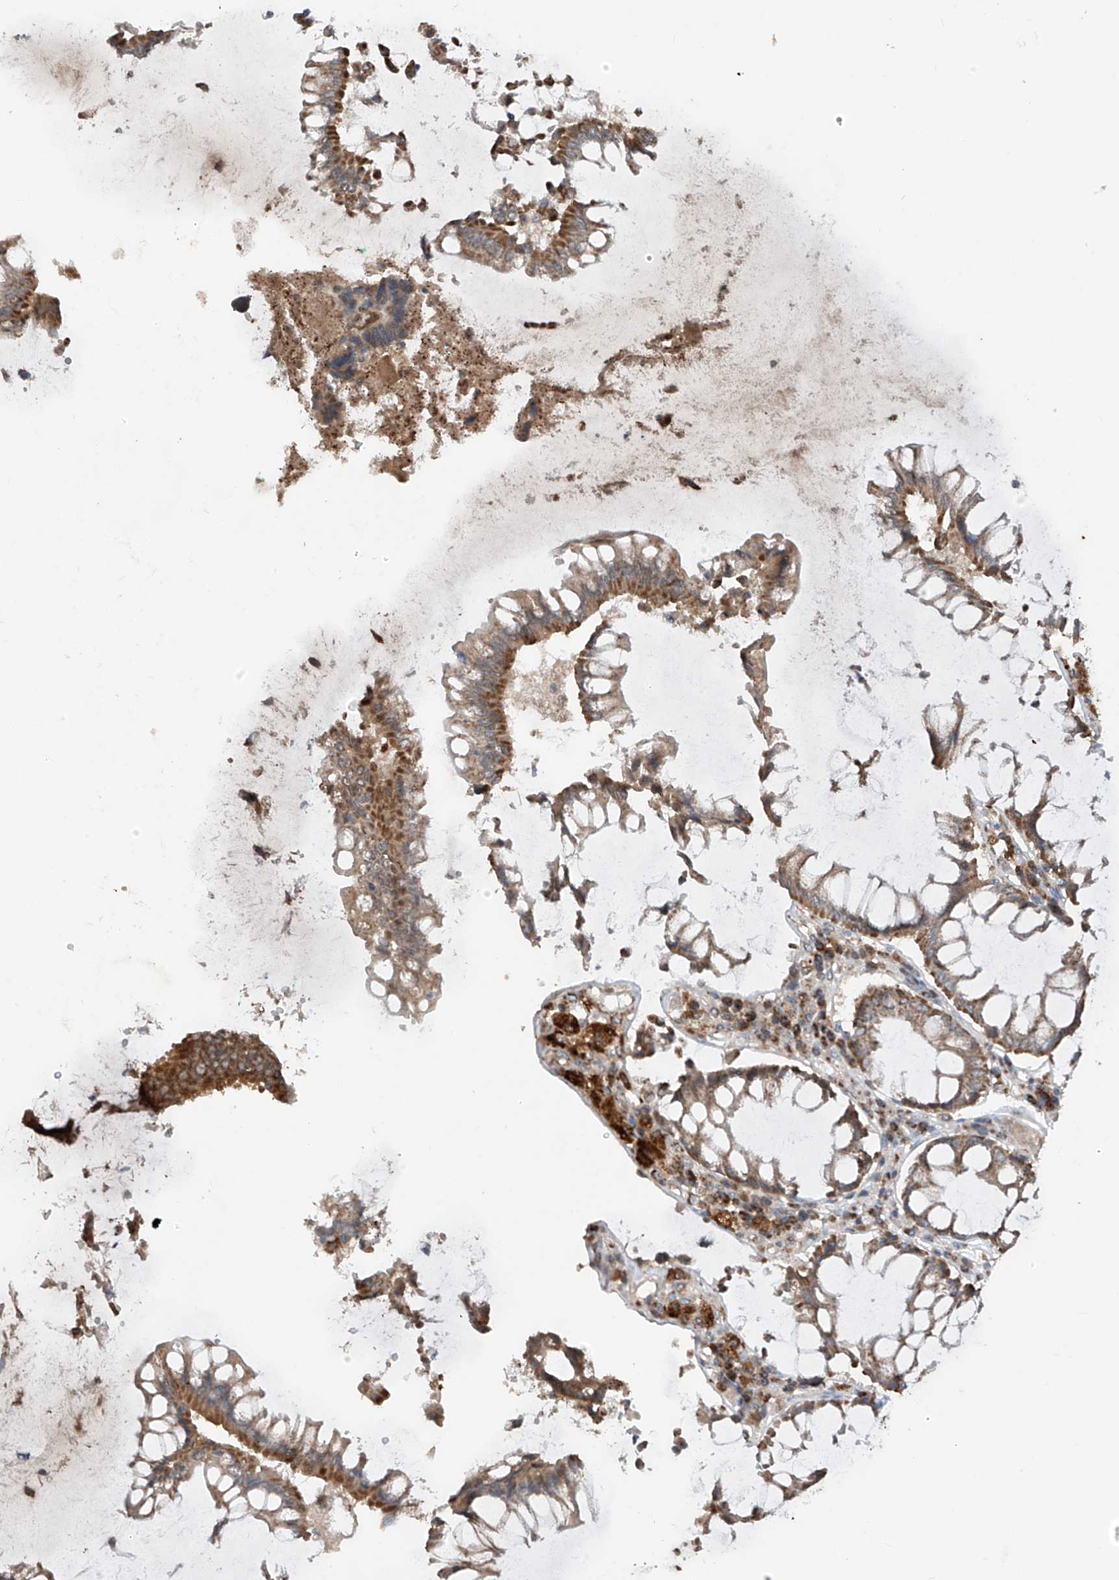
{"staining": {"intensity": "moderate", "quantity": ">75%", "location": "cytoplasmic/membranous"}, "tissue": "colorectal cancer", "cell_type": "Tumor cells", "image_type": "cancer", "snomed": [{"axis": "morphology", "description": "Adenocarcinoma, NOS"}, {"axis": "topography", "description": "Rectum"}], "caption": "The immunohistochemical stain labels moderate cytoplasmic/membranous positivity in tumor cells of colorectal adenocarcinoma tissue.", "gene": "SAMD3", "patient": {"sex": "male", "age": 84}}